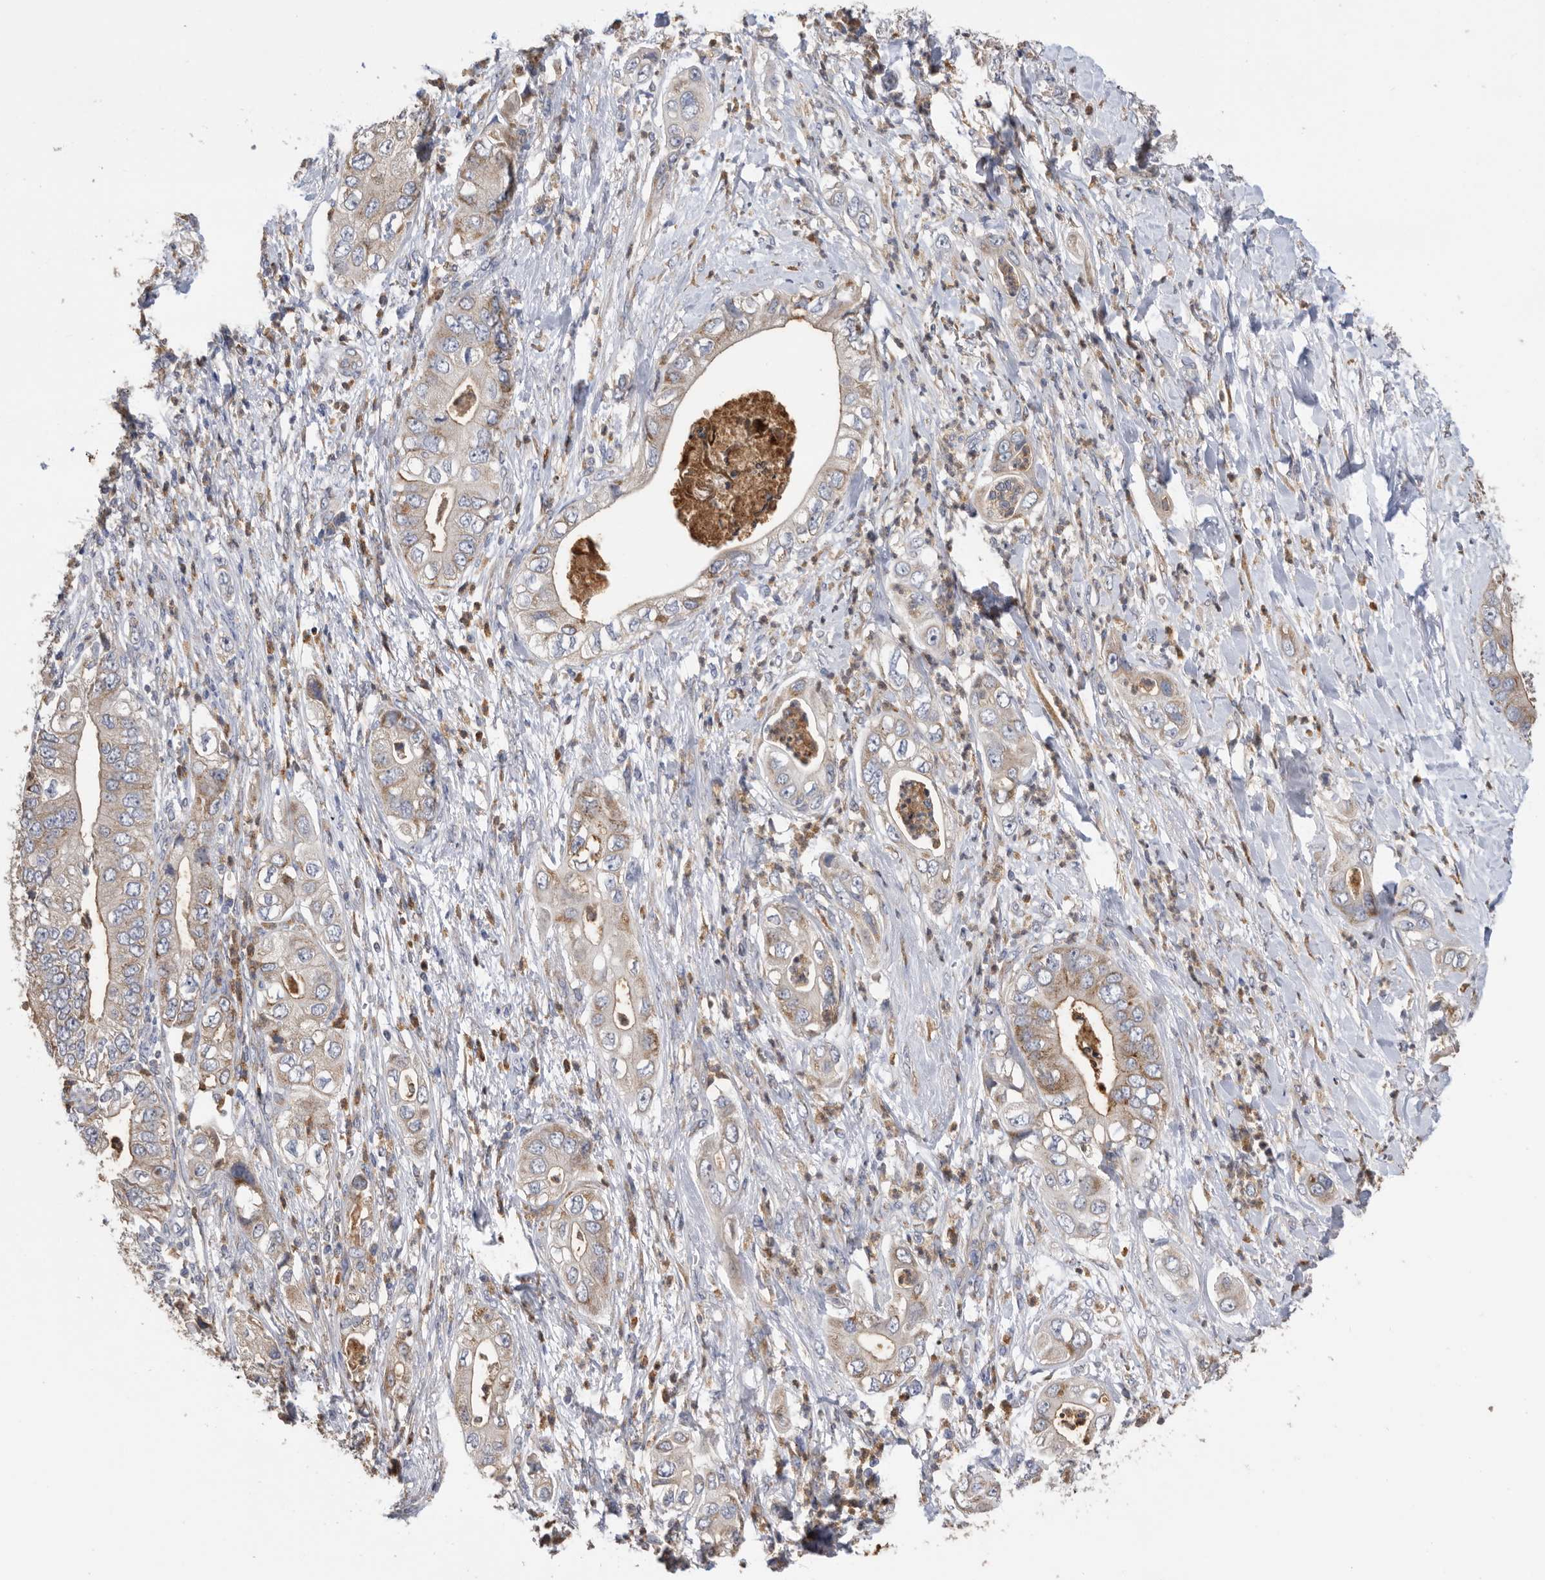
{"staining": {"intensity": "weak", "quantity": ">75%", "location": "cytoplasmic/membranous"}, "tissue": "pancreatic cancer", "cell_type": "Tumor cells", "image_type": "cancer", "snomed": [{"axis": "morphology", "description": "Adenocarcinoma, NOS"}, {"axis": "topography", "description": "Pancreas"}], "caption": "A brown stain labels weak cytoplasmic/membranous positivity of a protein in pancreatic cancer tumor cells. (brown staining indicates protein expression, while blue staining denotes nuclei).", "gene": "CRISPLD2", "patient": {"sex": "female", "age": 78}}